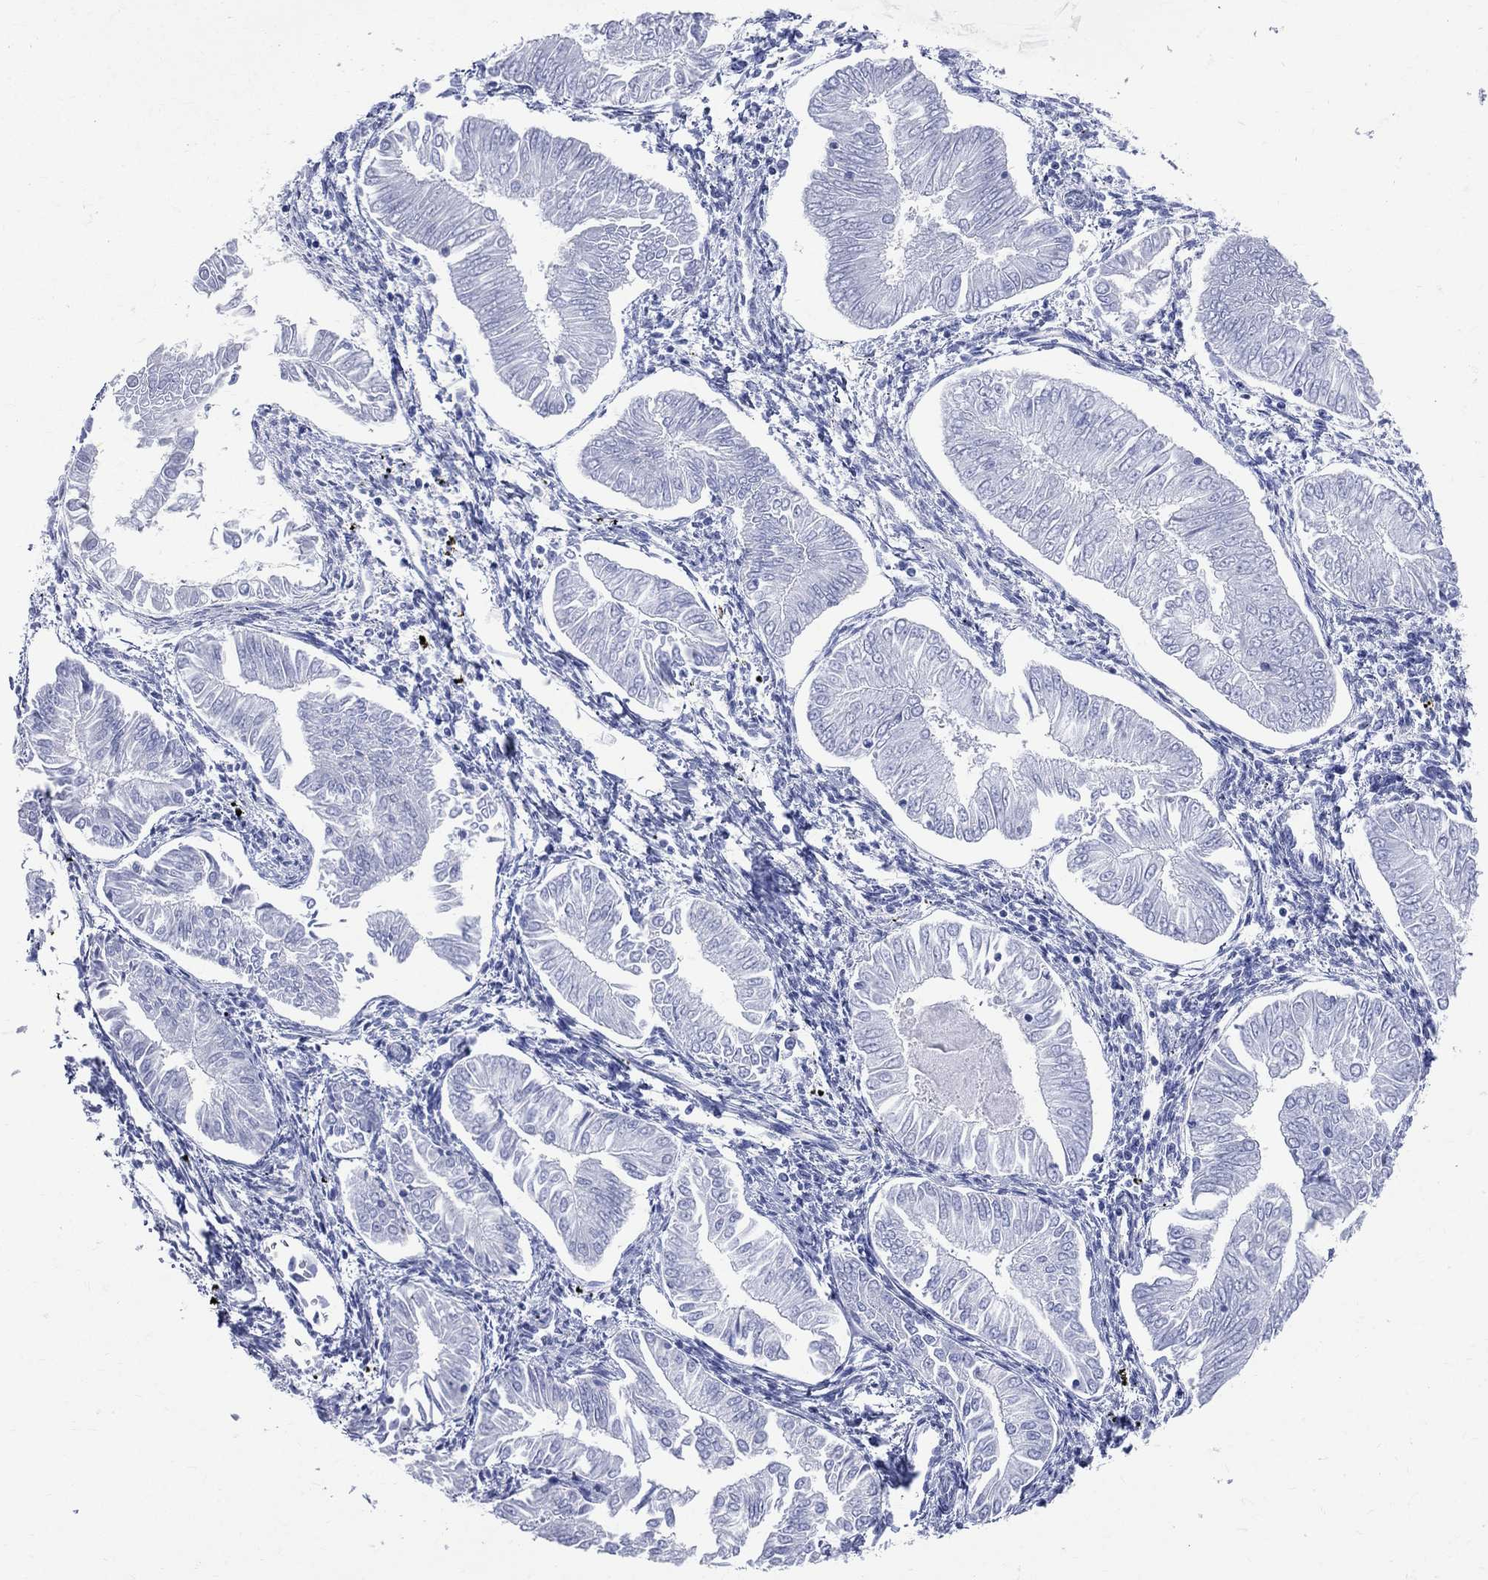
{"staining": {"intensity": "negative", "quantity": "none", "location": "none"}, "tissue": "endometrial cancer", "cell_type": "Tumor cells", "image_type": "cancer", "snomed": [{"axis": "morphology", "description": "Adenocarcinoma, NOS"}, {"axis": "topography", "description": "Endometrium"}], "caption": "High power microscopy histopathology image of an immunohistochemistry (IHC) micrograph of endometrial adenocarcinoma, revealing no significant positivity in tumor cells.", "gene": "SYP", "patient": {"sex": "female", "age": 53}}